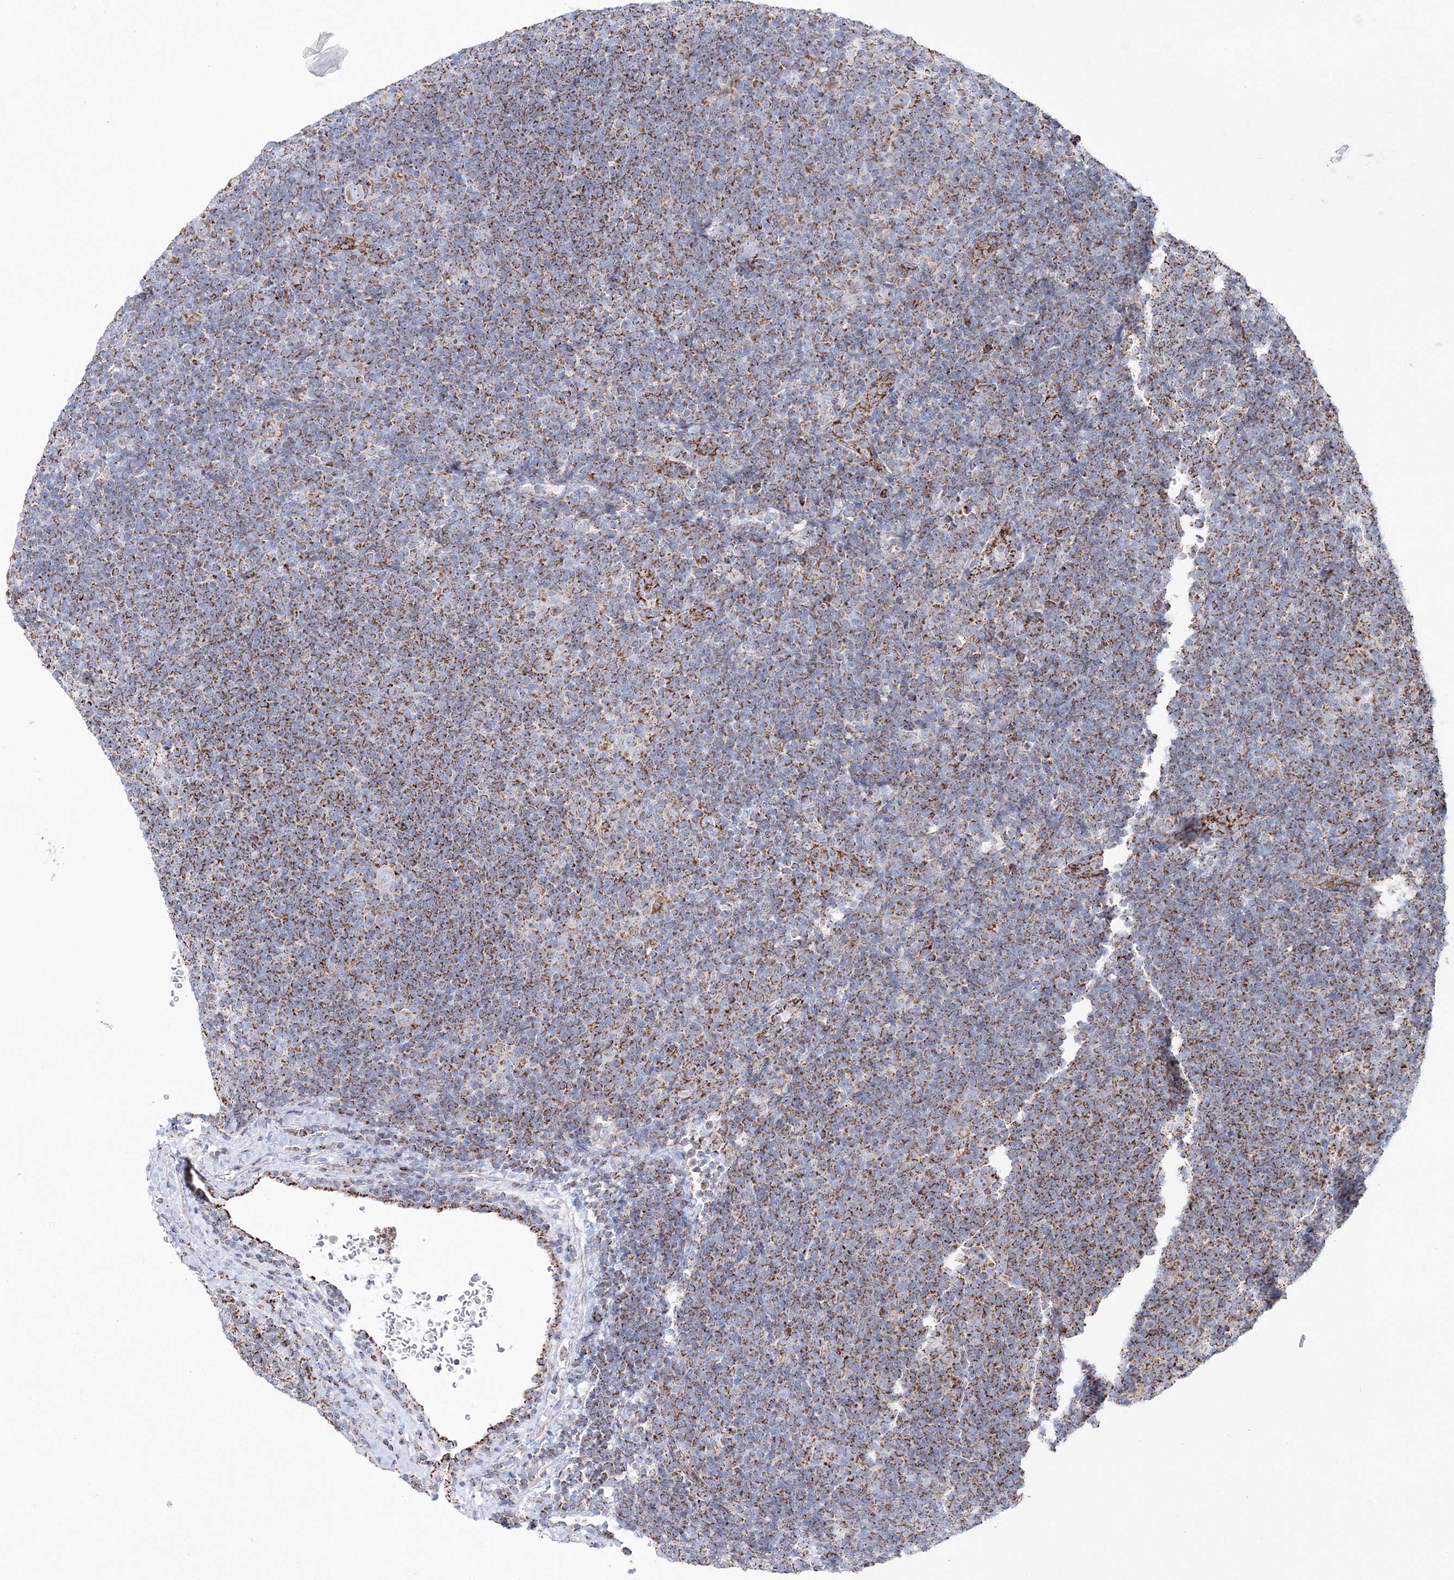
{"staining": {"intensity": "weak", "quantity": "<25%", "location": "cytoplasmic/membranous"}, "tissue": "lymphoma", "cell_type": "Tumor cells", "image_type": "cancer", "snomed": [{"axis": "morphology", "description": "Hodgkin's disease, NOS"}, {"axis": "topography", "description": "Lymph node"}], "caption": "IHC histopathology image of neoplastic tissue: human lymphoma stained with DAB (3,3'-diaminobenzidine) reveals no significant protein expression in tumor cells. Nuclei are stained in blue.", "gene": "HIBCH", "patient": {"sex": "female", "age": 57}}